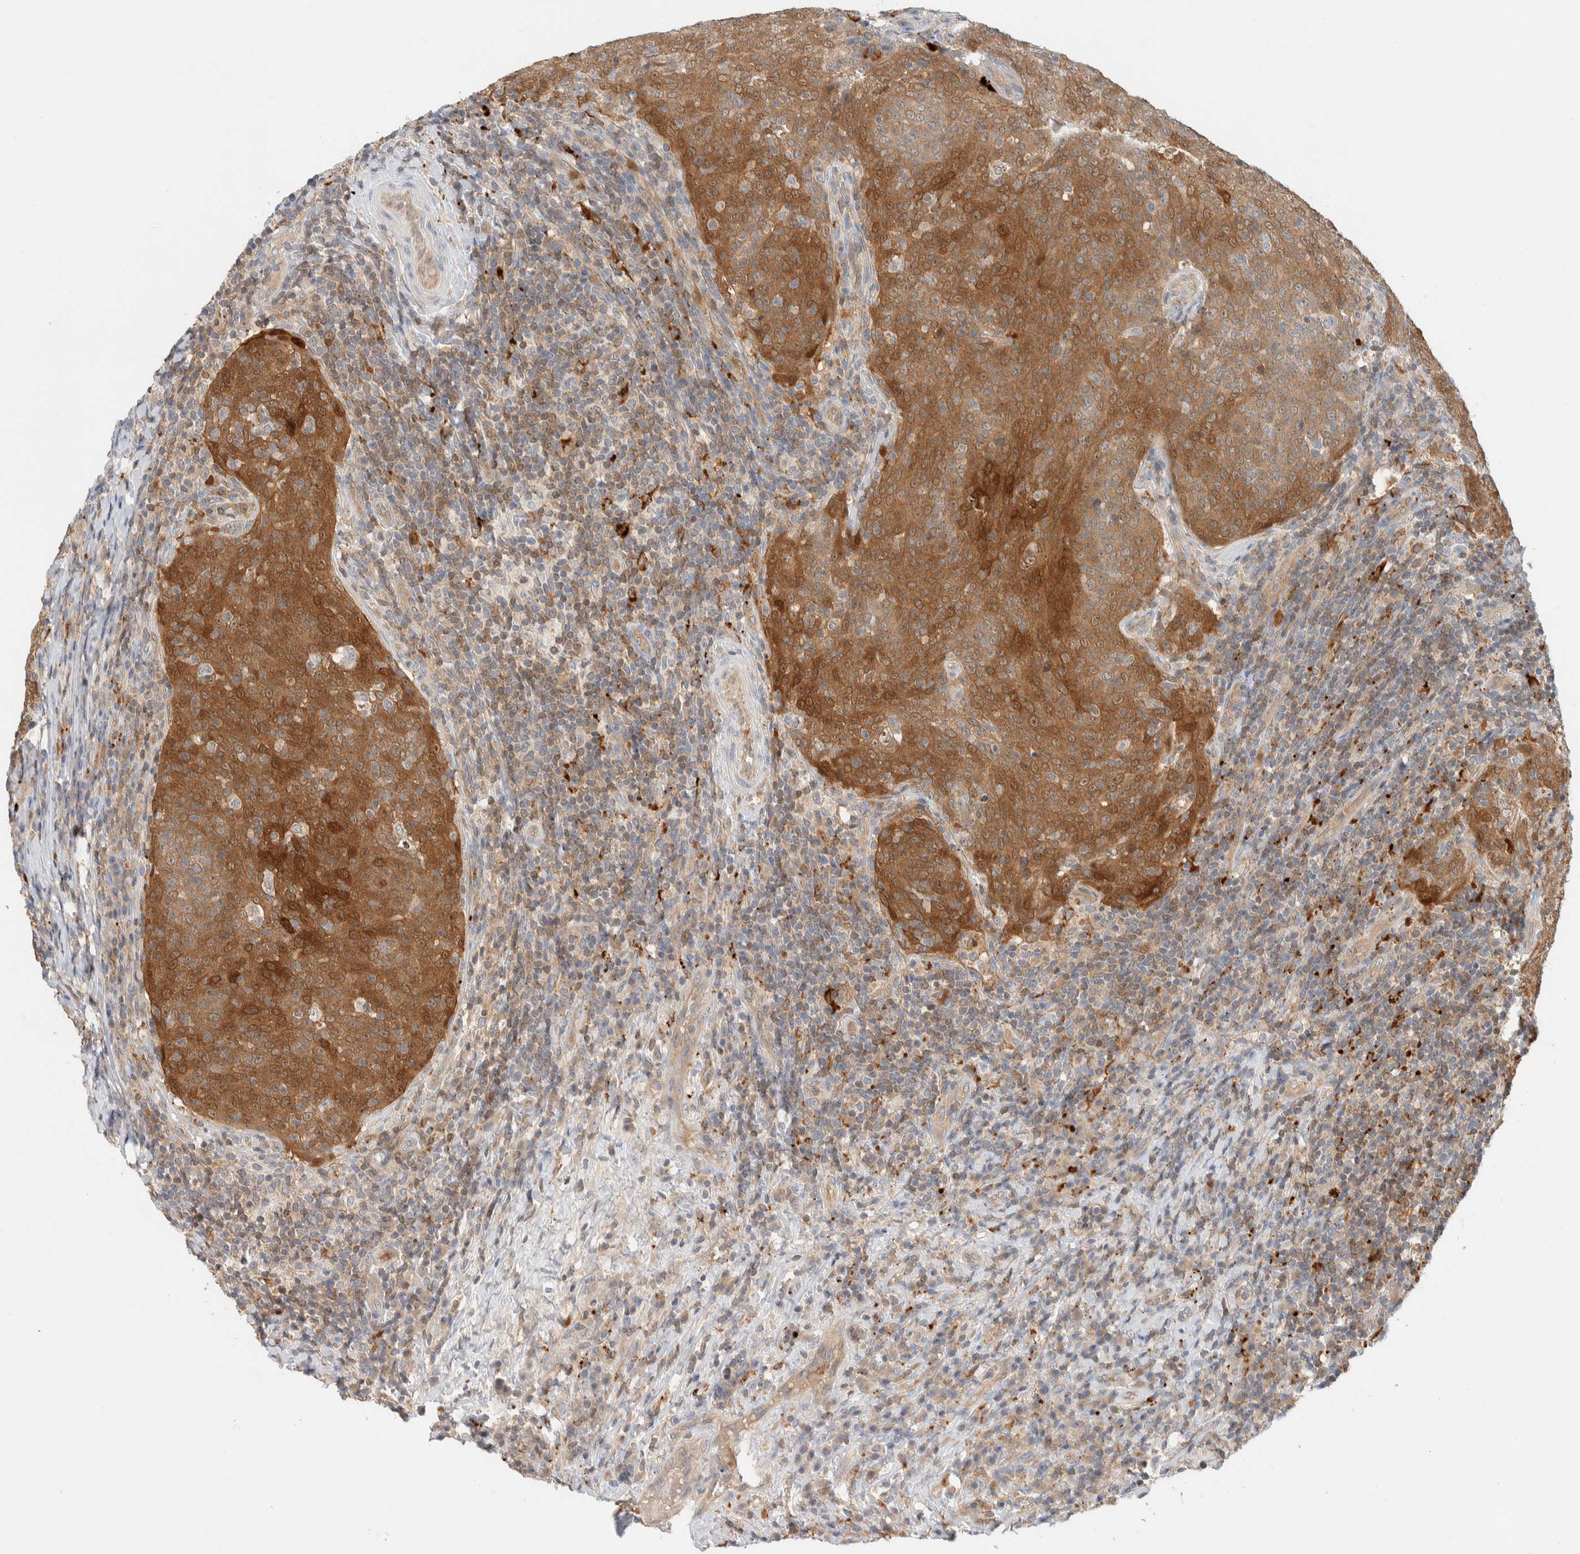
{"staining": {"intensity": "strong", "quantity": ">75%", "location": "cytoplasmic/membranous"}, "tissue": "head and neck cancer", "cell_type": "Tumor cells", "image_type": "cancer", "snomed": [{"axis": "morphology", "description": "Squamous cell carcinoma, NOS"}, {"axis": "morphology", "description": "Squamous cell carcinoma, metastatic, NOS"}, {"axis": "topography", "description": "Lymph node"}, {"axis": "topography", "description": "Head-Neck"}], "caption": "This is a micrograph of immunohistochemistry staining of head and neck cancer, which shows strong expression in the cytoplasmic/membranous of tumor cells.", "gene": "GCLM", "patient": {"sex": "male", "age": 62}}